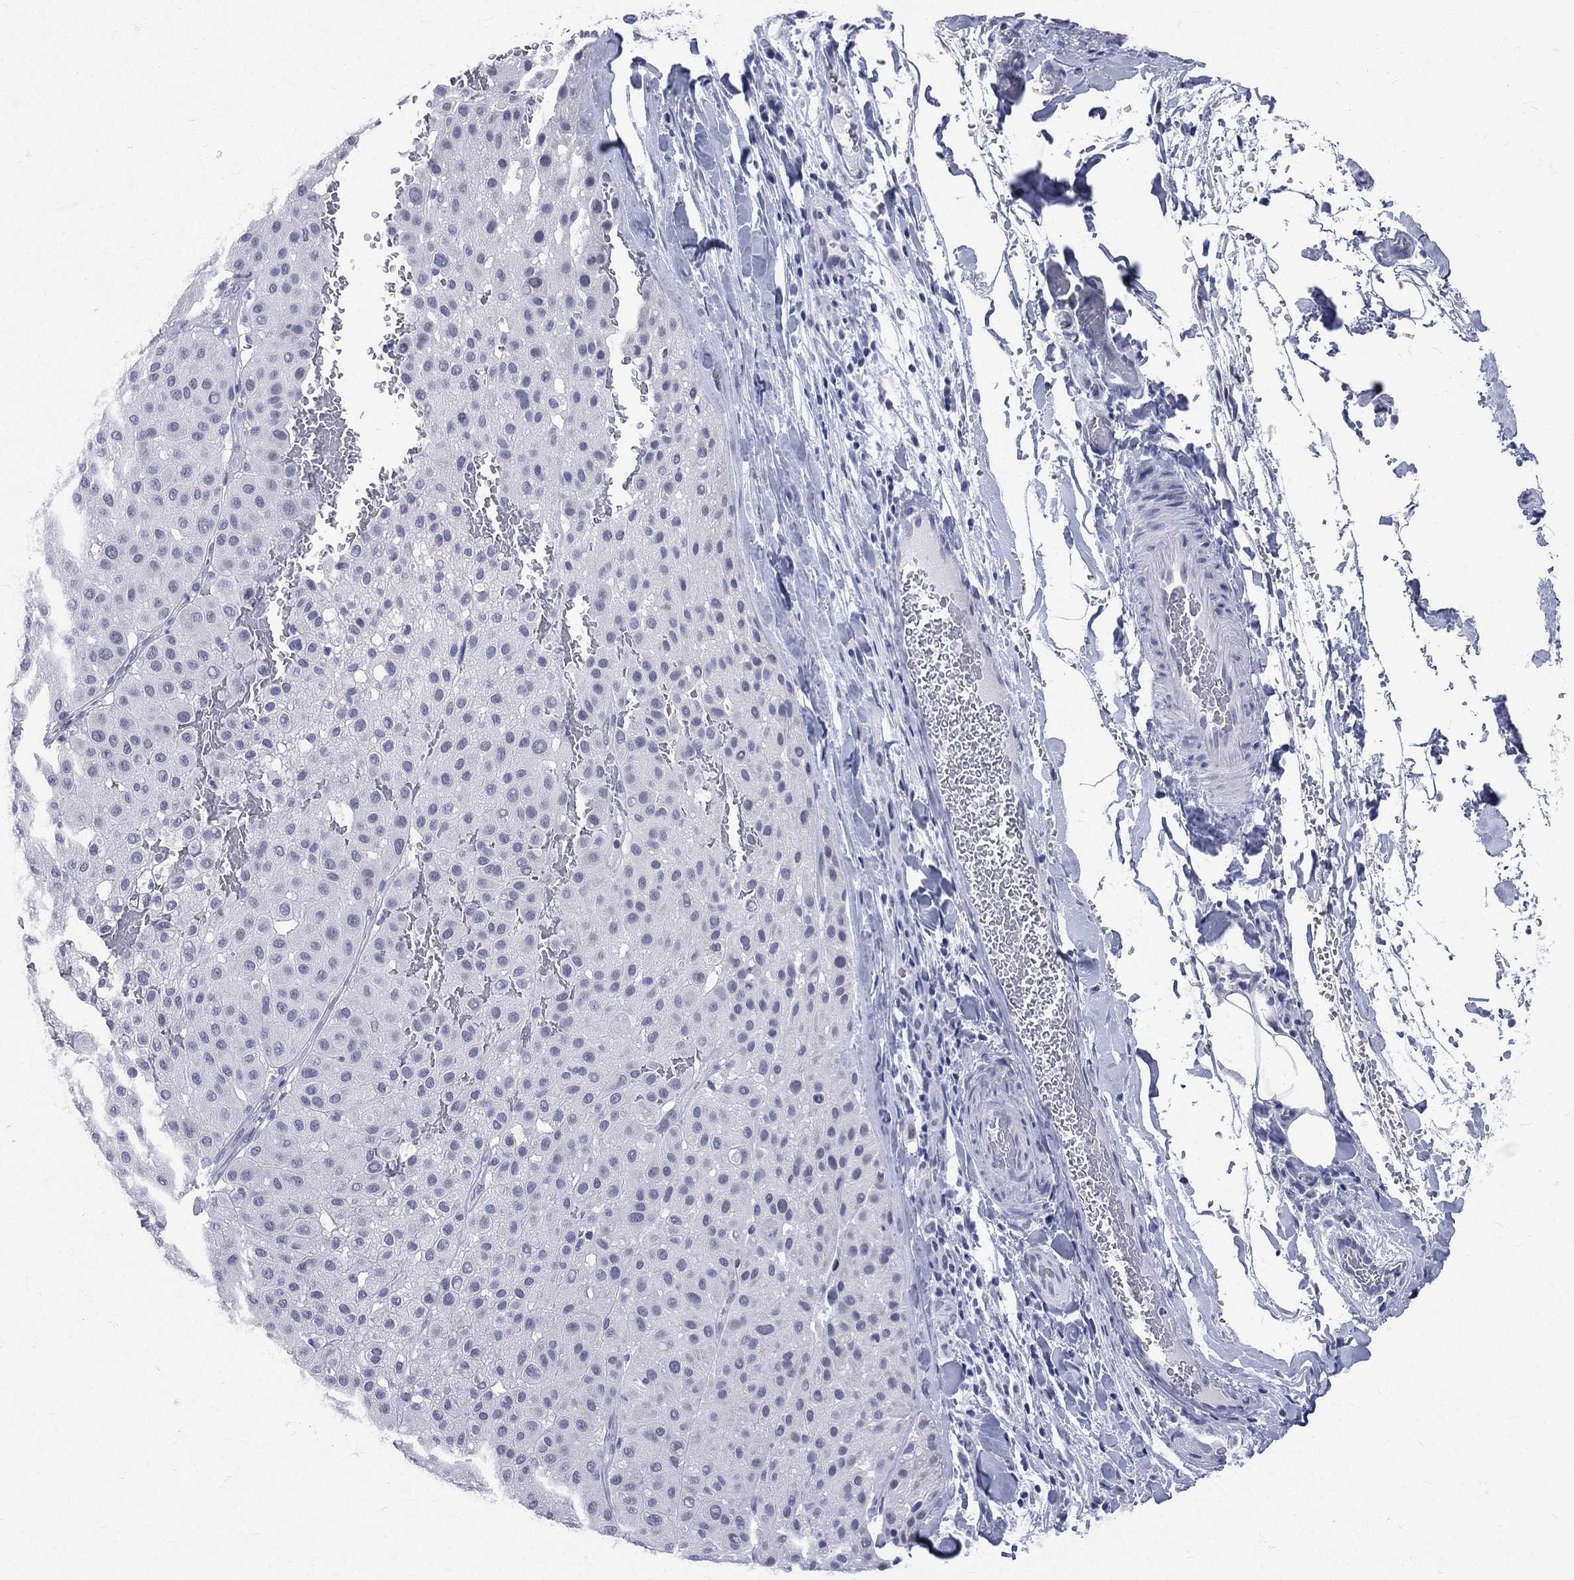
{"staining": {"intensity": "negative", "quantity": "none", "location": "none"}, "tissue": "melanoma", "cell_type": "Tumor cells", "image_type": "cancer", "snomed": [{"axis": "morphology", "description": "Malignant melanoma, Metastatic site"}, {"axis": "topography", "description": "Smooth muscle"}], "caption": "Immunohistochemistry (IHC) of malignant melanoma (metastatic site) reveals no staining in tumor cells.", "gene": "MLLT10", "patient": {"sex": "male", "age": 41}}